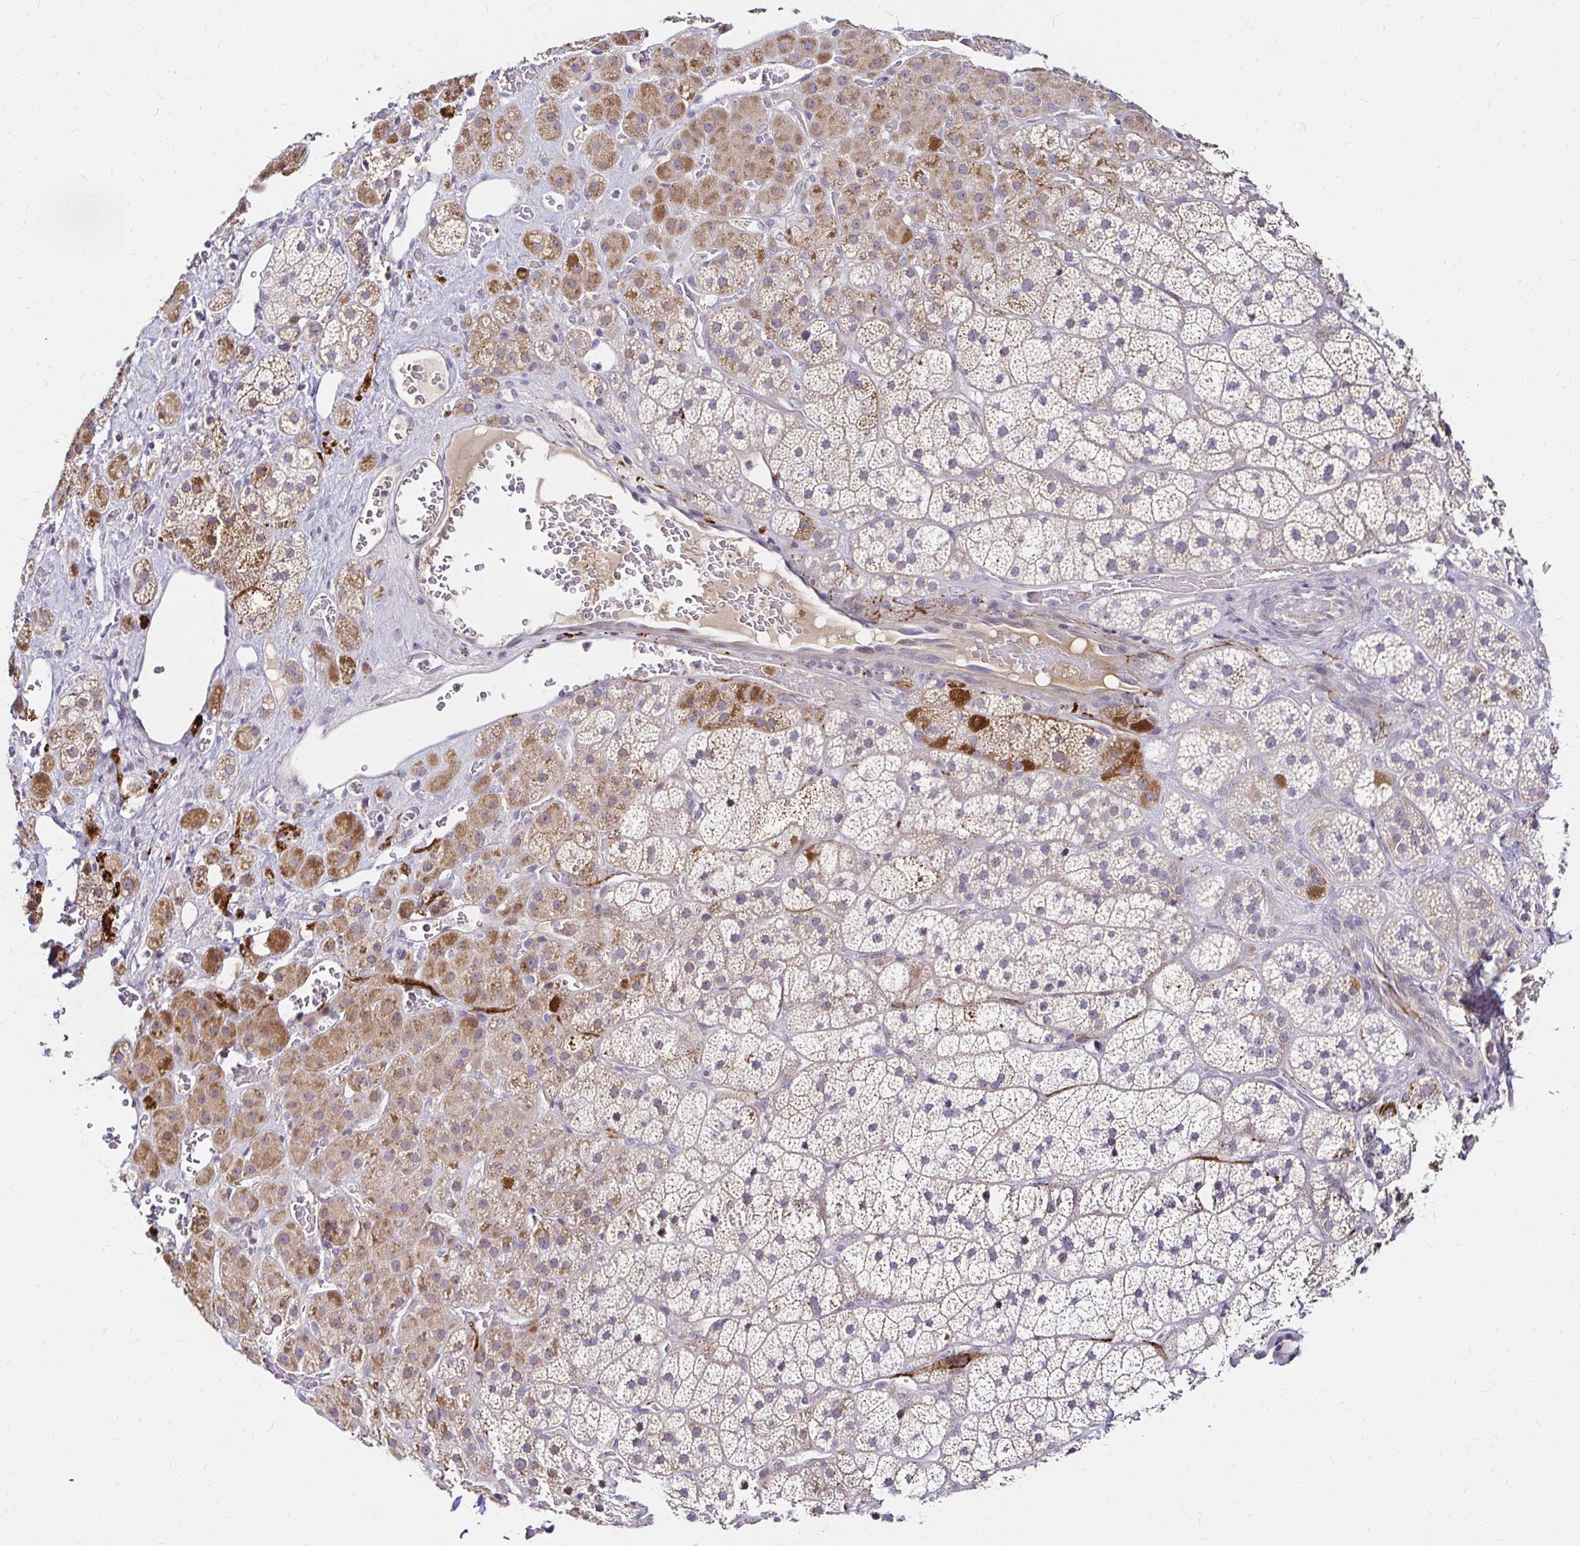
{"staining": {"intensity": "moderate", "quantity": "25%-75%", "location": "cytoplasmic/membranous"}, "tissue": "adrenal gland", "cell_type": "Glandular cells", "image_type": "normal", "snomed": [{"axis": "morphology", "description": "Normal tissue, NOS"}, {"axis": "topography", "description": "Adrenal gland"}], "caption": "Adrenal gland stained with immunohistochemistry (IHC) reveals moderate cytoplasmic/membranous staining in approximately 25%-75% of glandular cells. The protein is shown in brown color, while the nuclei are stained blue.", "gene": "GUCY1A1", "patient": {"sex": "male", "age": 57}}